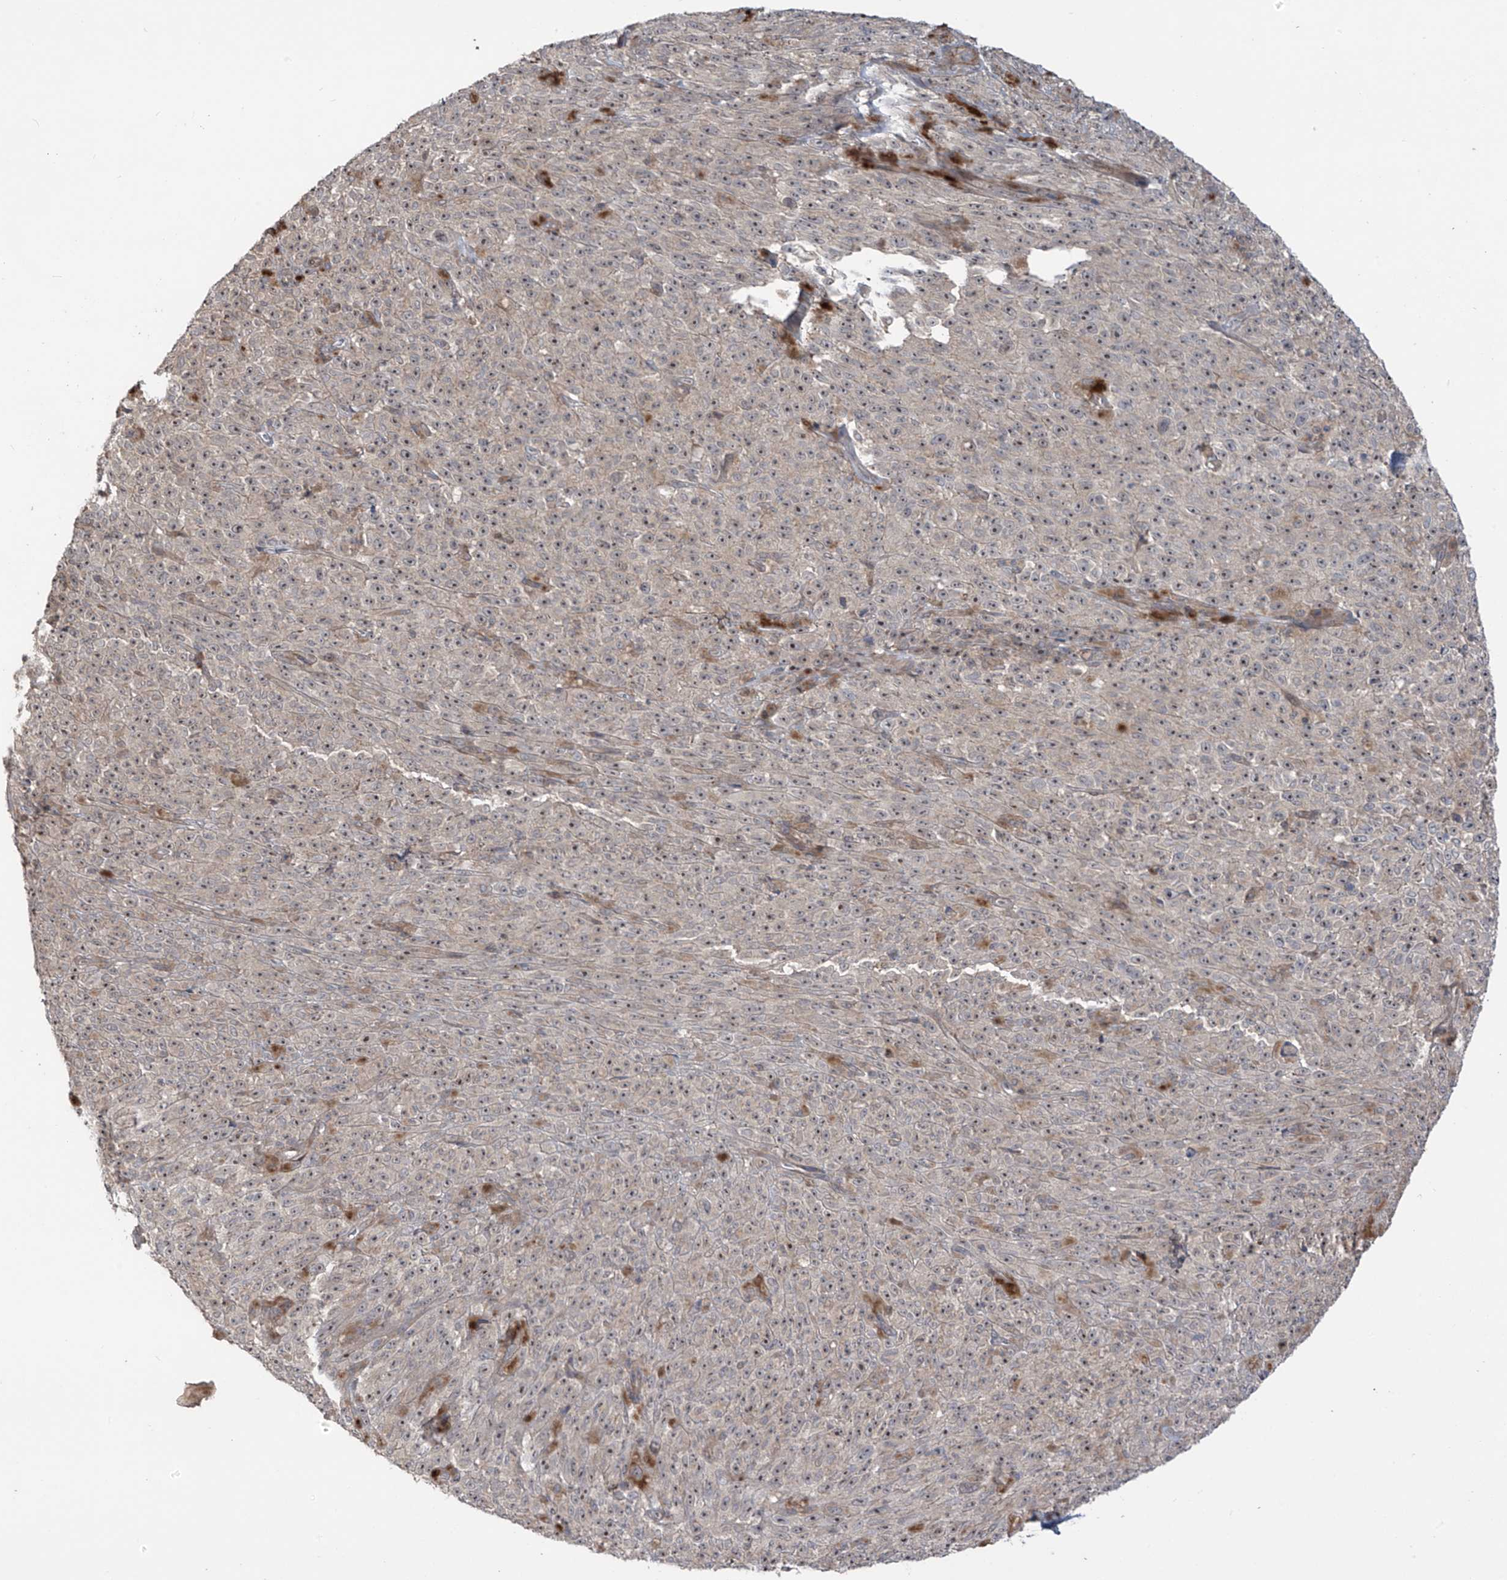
{"staining": {"intensity": "negative", "quantity": "none", "location": "none"}, "tissue": "melanoma", "cell_type": "Tumor cells", "image_type": "cancer", "snomed": [{"axis": "morphology", "description": "Malignant melanoma, NOS"}, {"axis": "topography", "description": "Skin"}], "caption": "Histopathology image shows no significant protein expression in tumor cells of melanoma. (DAB IHC, high magnification).", "gene": "LRRC74A", "patient": {"sex": "female", "age": 82}}